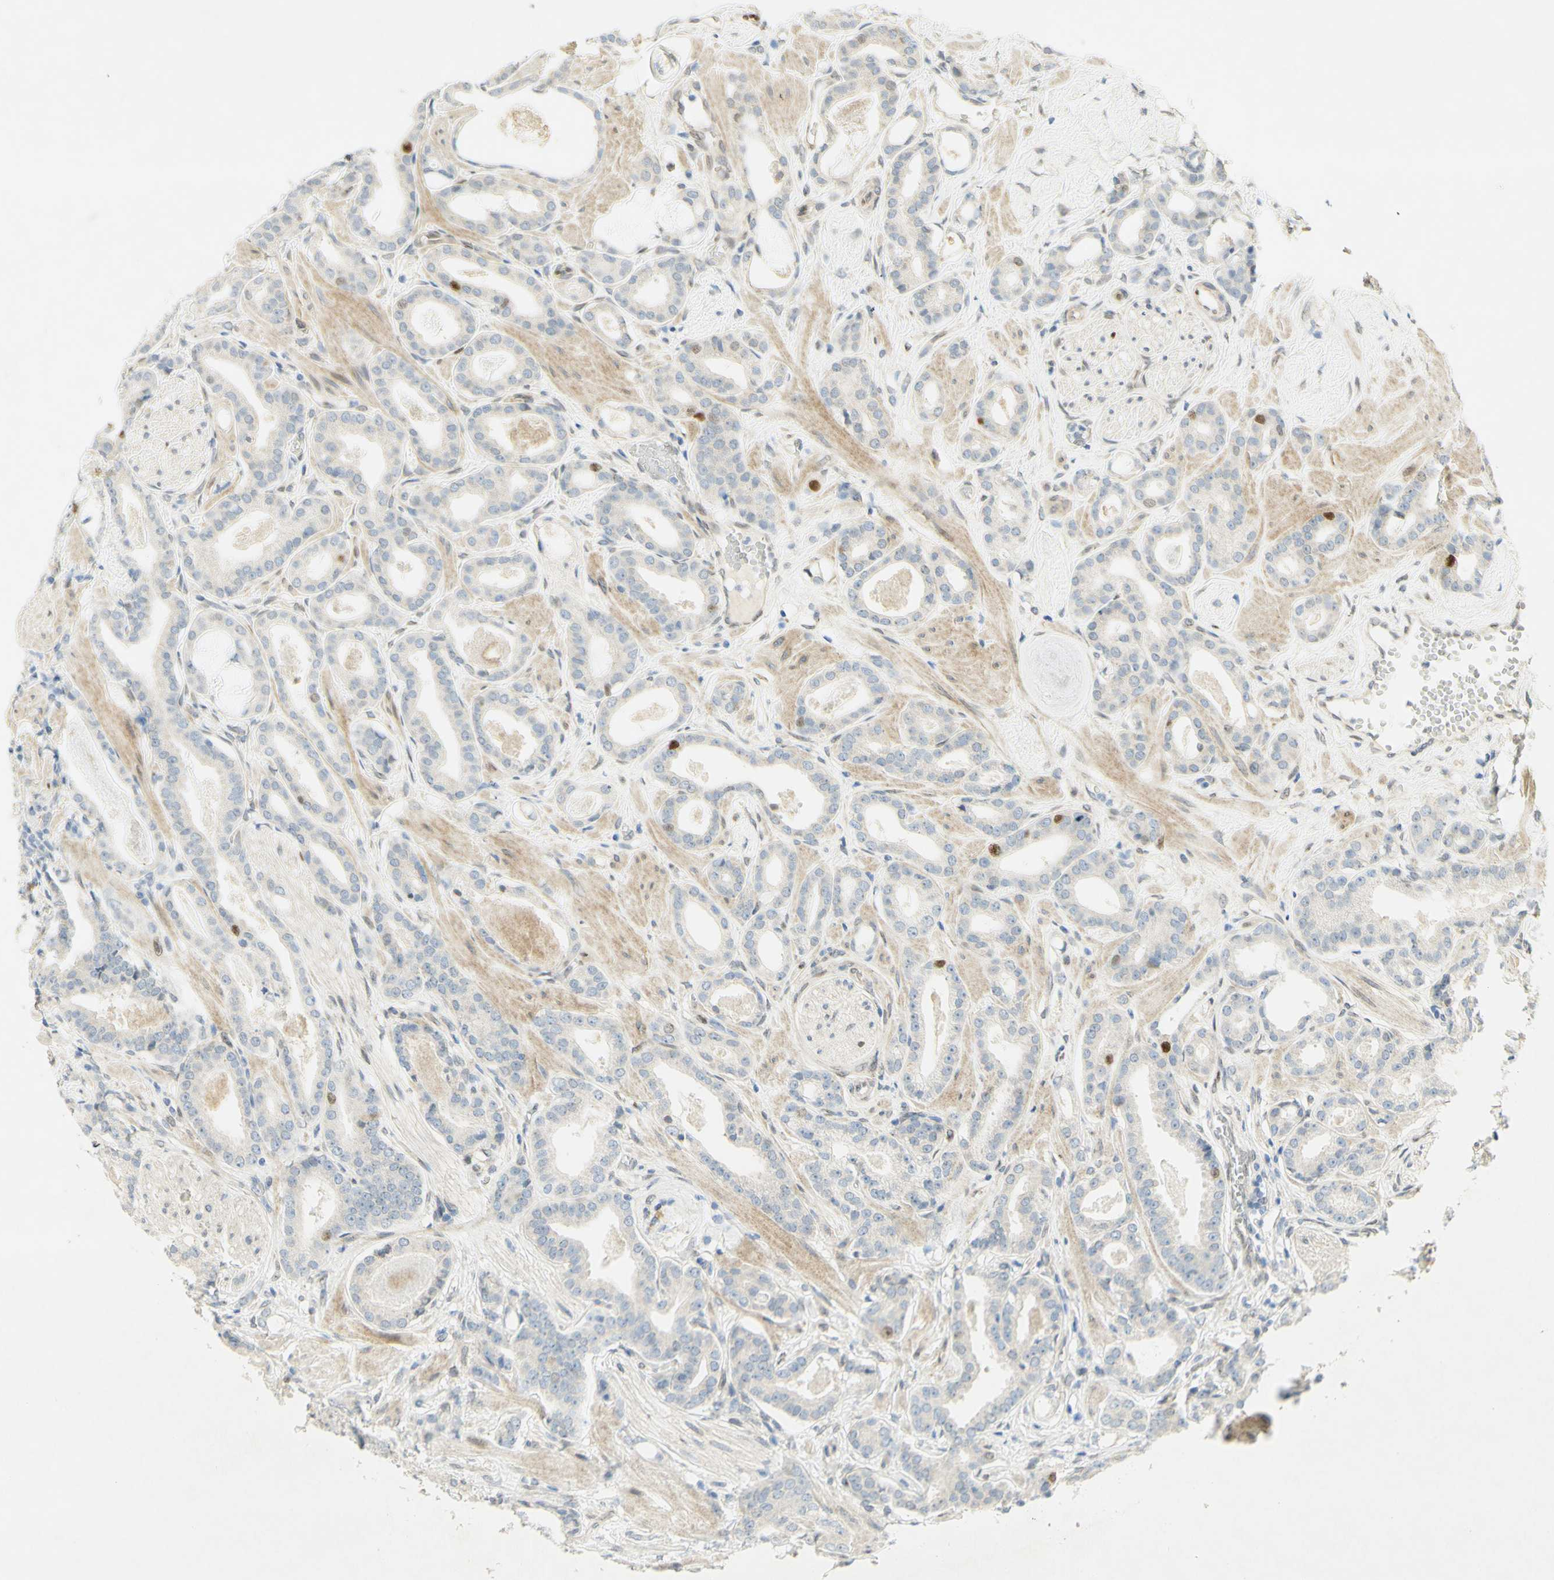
{"staining": {"intensity": "strong", "quantity": "<25%", "location": "nuclear"}, "tissue": "prostate cancer", "cell_type": "Tumor cells", "image_type": "cancer", "snomed": [{"axis": "morphology", "description": "Adenocarcinoma, Low grade"}, {"axis": "topography", "description": "Prostate"}], "caption": "High-power microscopy captured an immunohistochemistry histopathology image of adenocarcinoma (low-grade) (prostate), revealing strong nuclear positivity in approximately <25% of tumor cells.", "gene": "E2F1", "patient": {"sex": "male", "age": 53}}